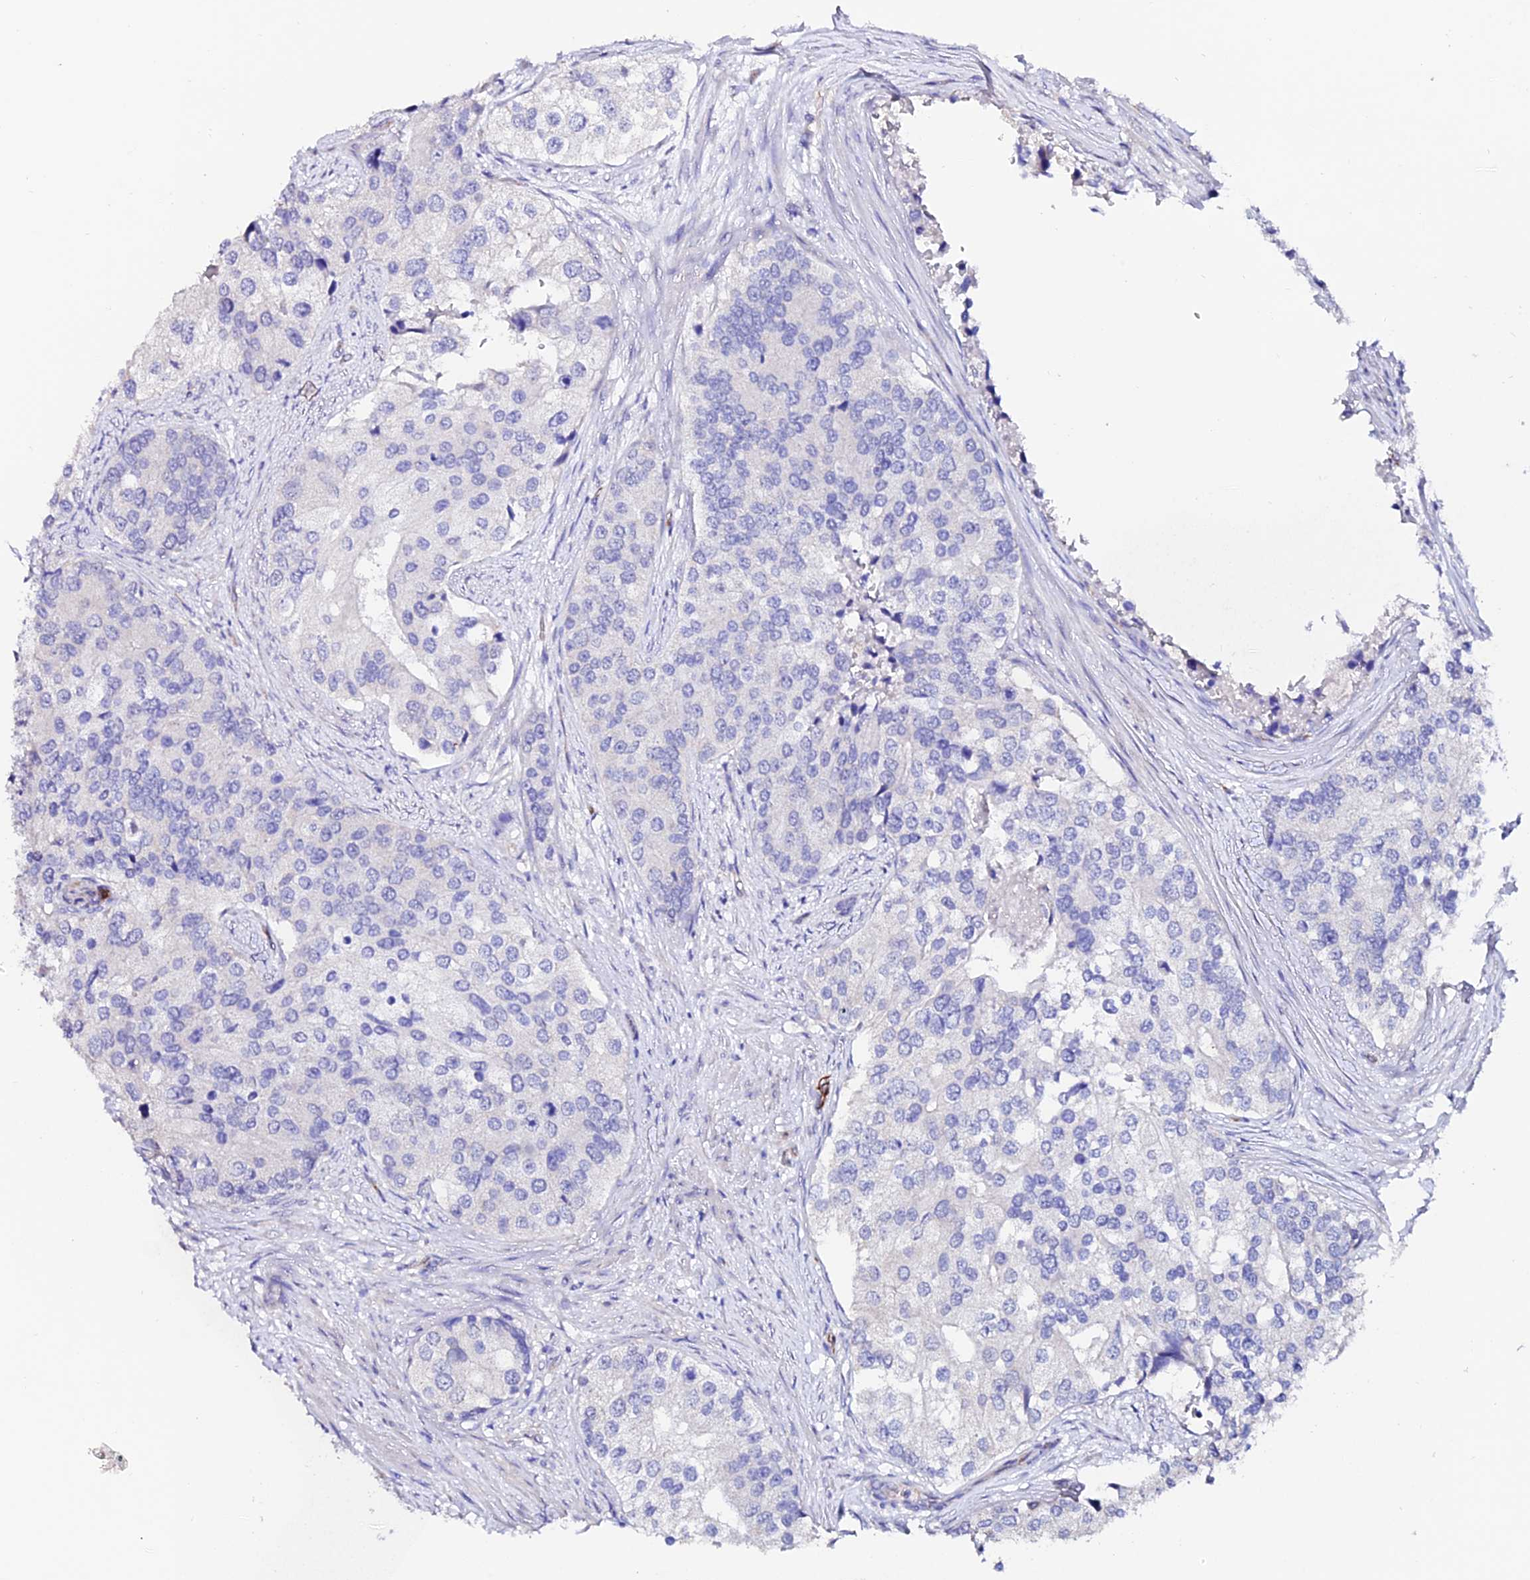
{"staining": {"intensity": "negative", "quantity": "none", "location": "none"}, "tissue": "prostate cancer", "cell_type": "Tumor cells", "image_type": "cancer", "snomed": [{"axis": "morphology", "description": "Adenocarcinoma, High grade"}, {"axis": "topography", "description": "Prostate"}], "caption": "Human prostate high-grade adenocarcinoma stained for a protein using immunohistochemistry shows no staining in tumor cells.", "gene": "ESM1", "patient": {"sex": "male", "age": 62}}